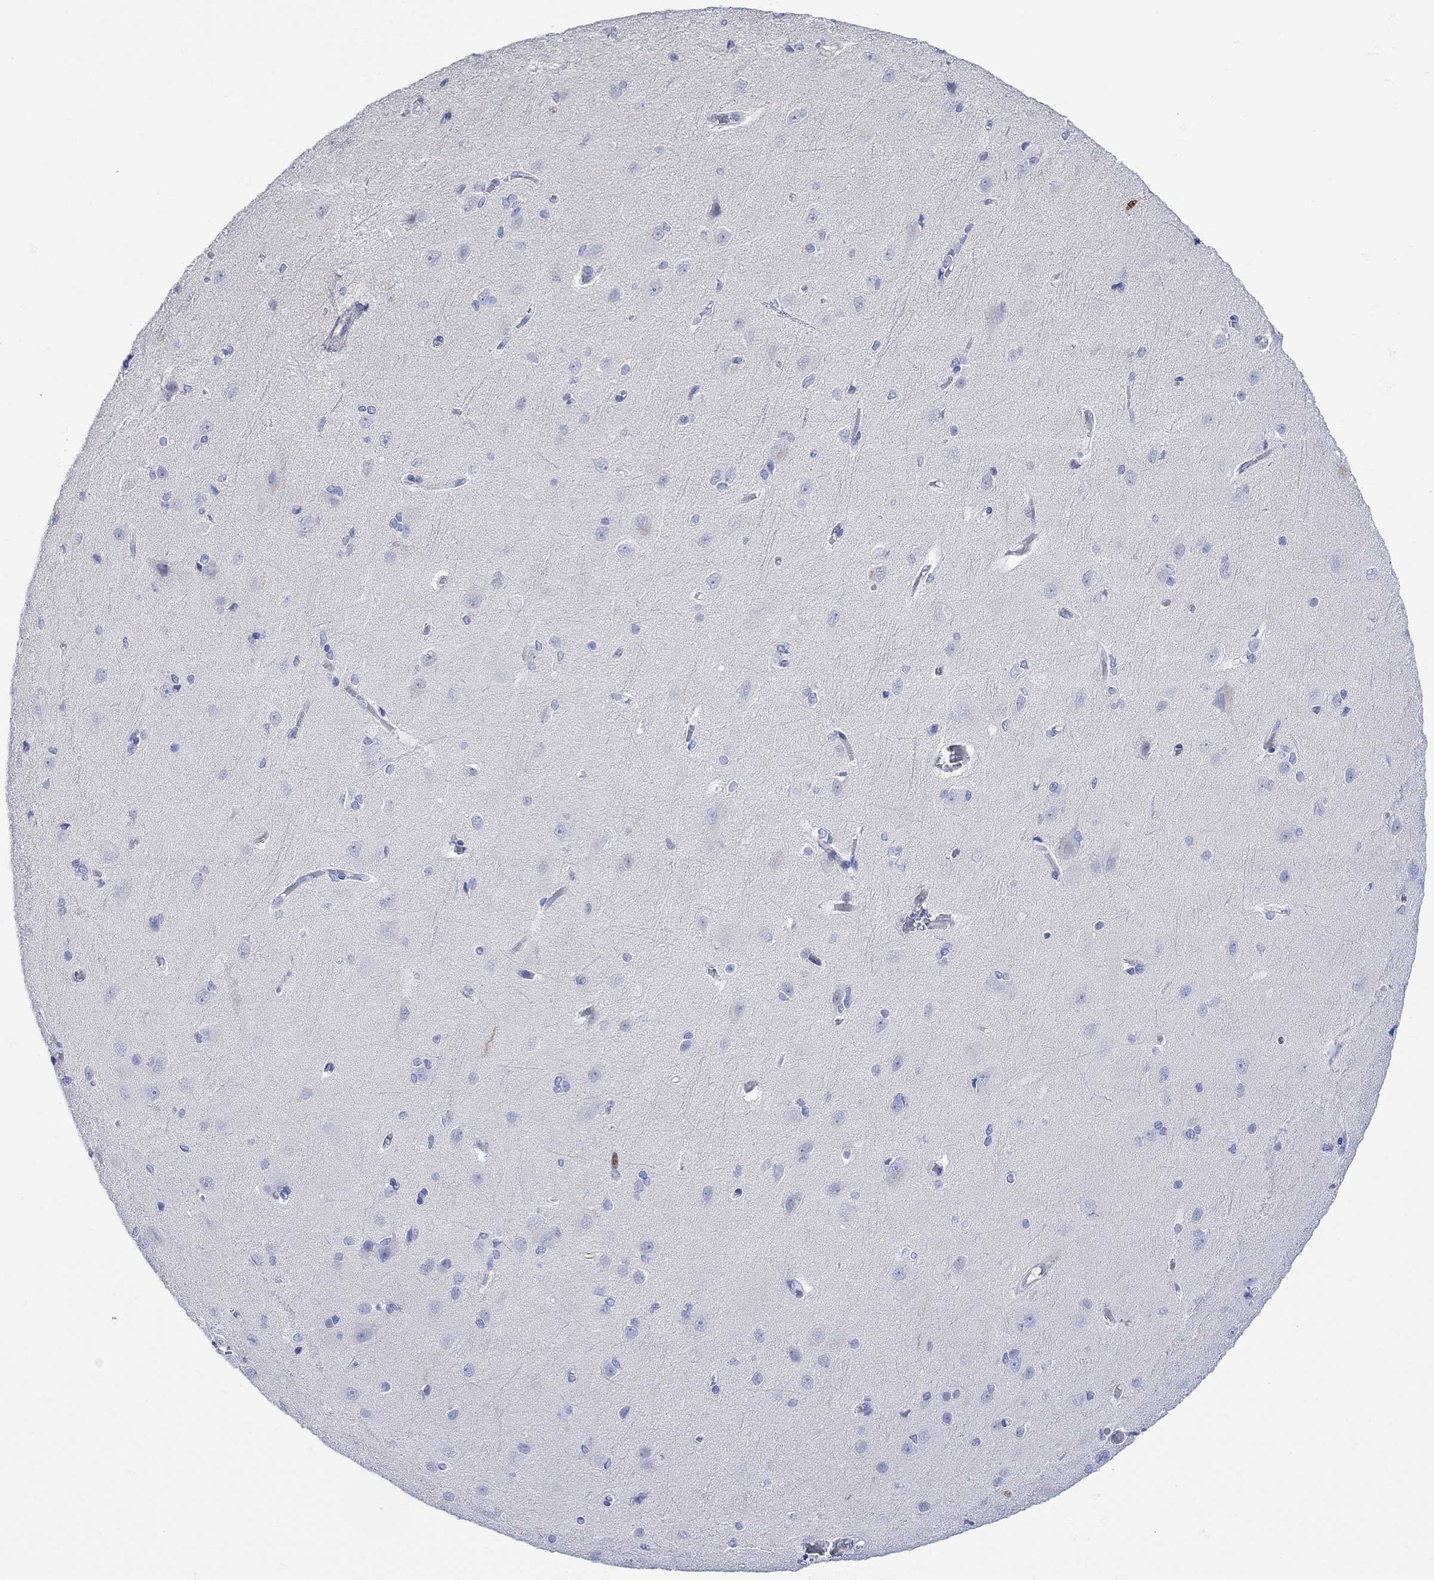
{"staining": {"intensity": "negative", "quantity": "none", "location": "none"}, "tissue": "cerebral cortex", "cell_type": "Endothelial cells", "image_type": "normal", "snomed": [{"axis": "morphology", "description": "Normal tissue, NOS"}, {"axis": "topography", "description": "Cerebral cortex"}], "caption": "An immunohistochemistry (IHC) image of unremarkable cerebral cortex is shown. There is no staining in endothelial cells of cerebral cortex. The staining is performed using DAB (3,3'-diaminobenzidine) brown chromogen with nuclei counter-stained in using hematoxylin.", "gene": "LINGO3", "patient": {"sex": "male", "age": 37}}